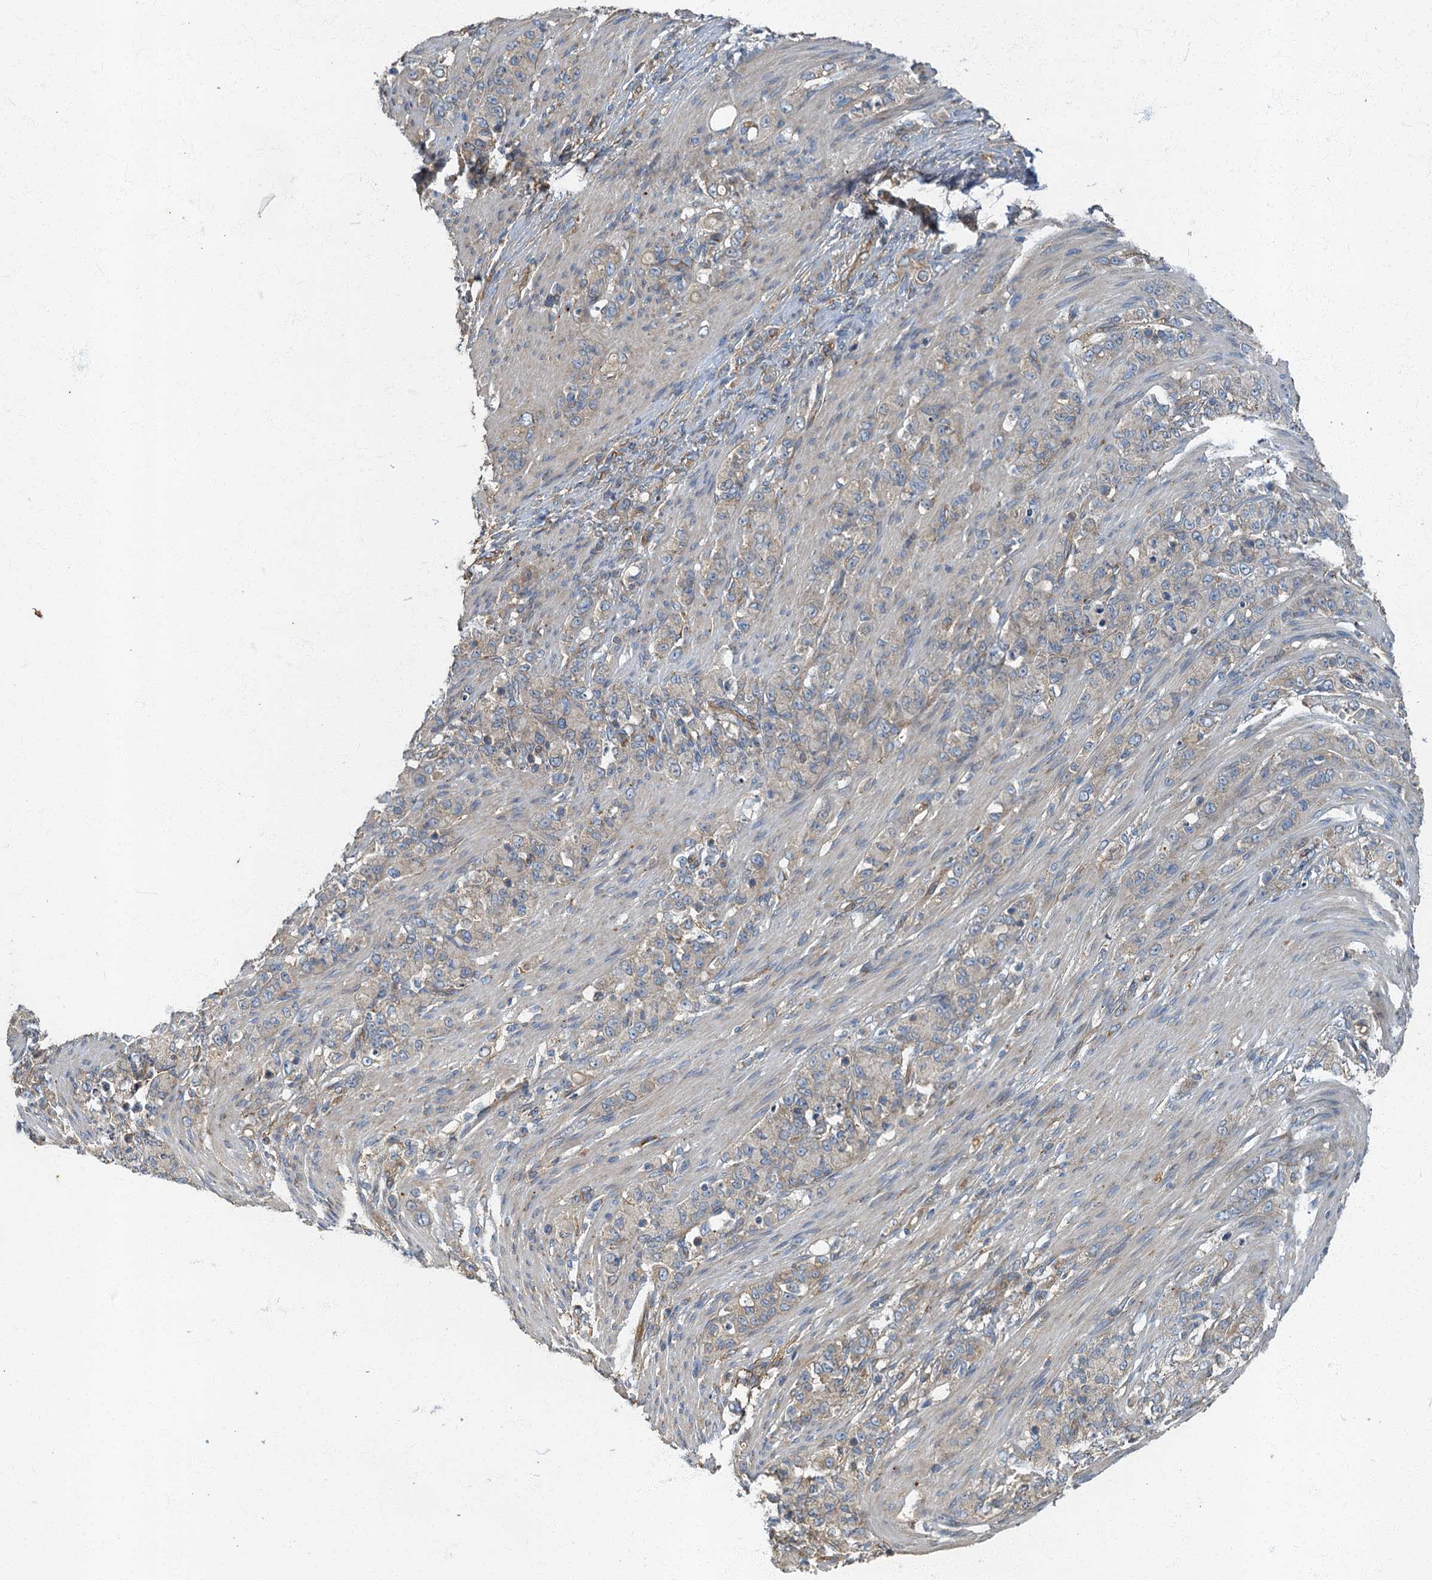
{"staining": {"intensity": "weak", "quantity": "<25%", "location": "cytoplasmic/membranous"}, "tissue": "stomach cancer", "cell_type": "Tumor cells", "image_type": "cancer", "snomed": [{"axis": "morphology", "description": "Adenocarcinoma, NOS"}, {"axis": "topography", "description": "Stomach"}], "caption": "Immunohistochemistry histopathology image of stomach adenocarcinoma stained for a protein (brown), which displays no positivity in tumor cells.", "gene": "ARL11", "patient": {"sex": "female", "age": 79}}